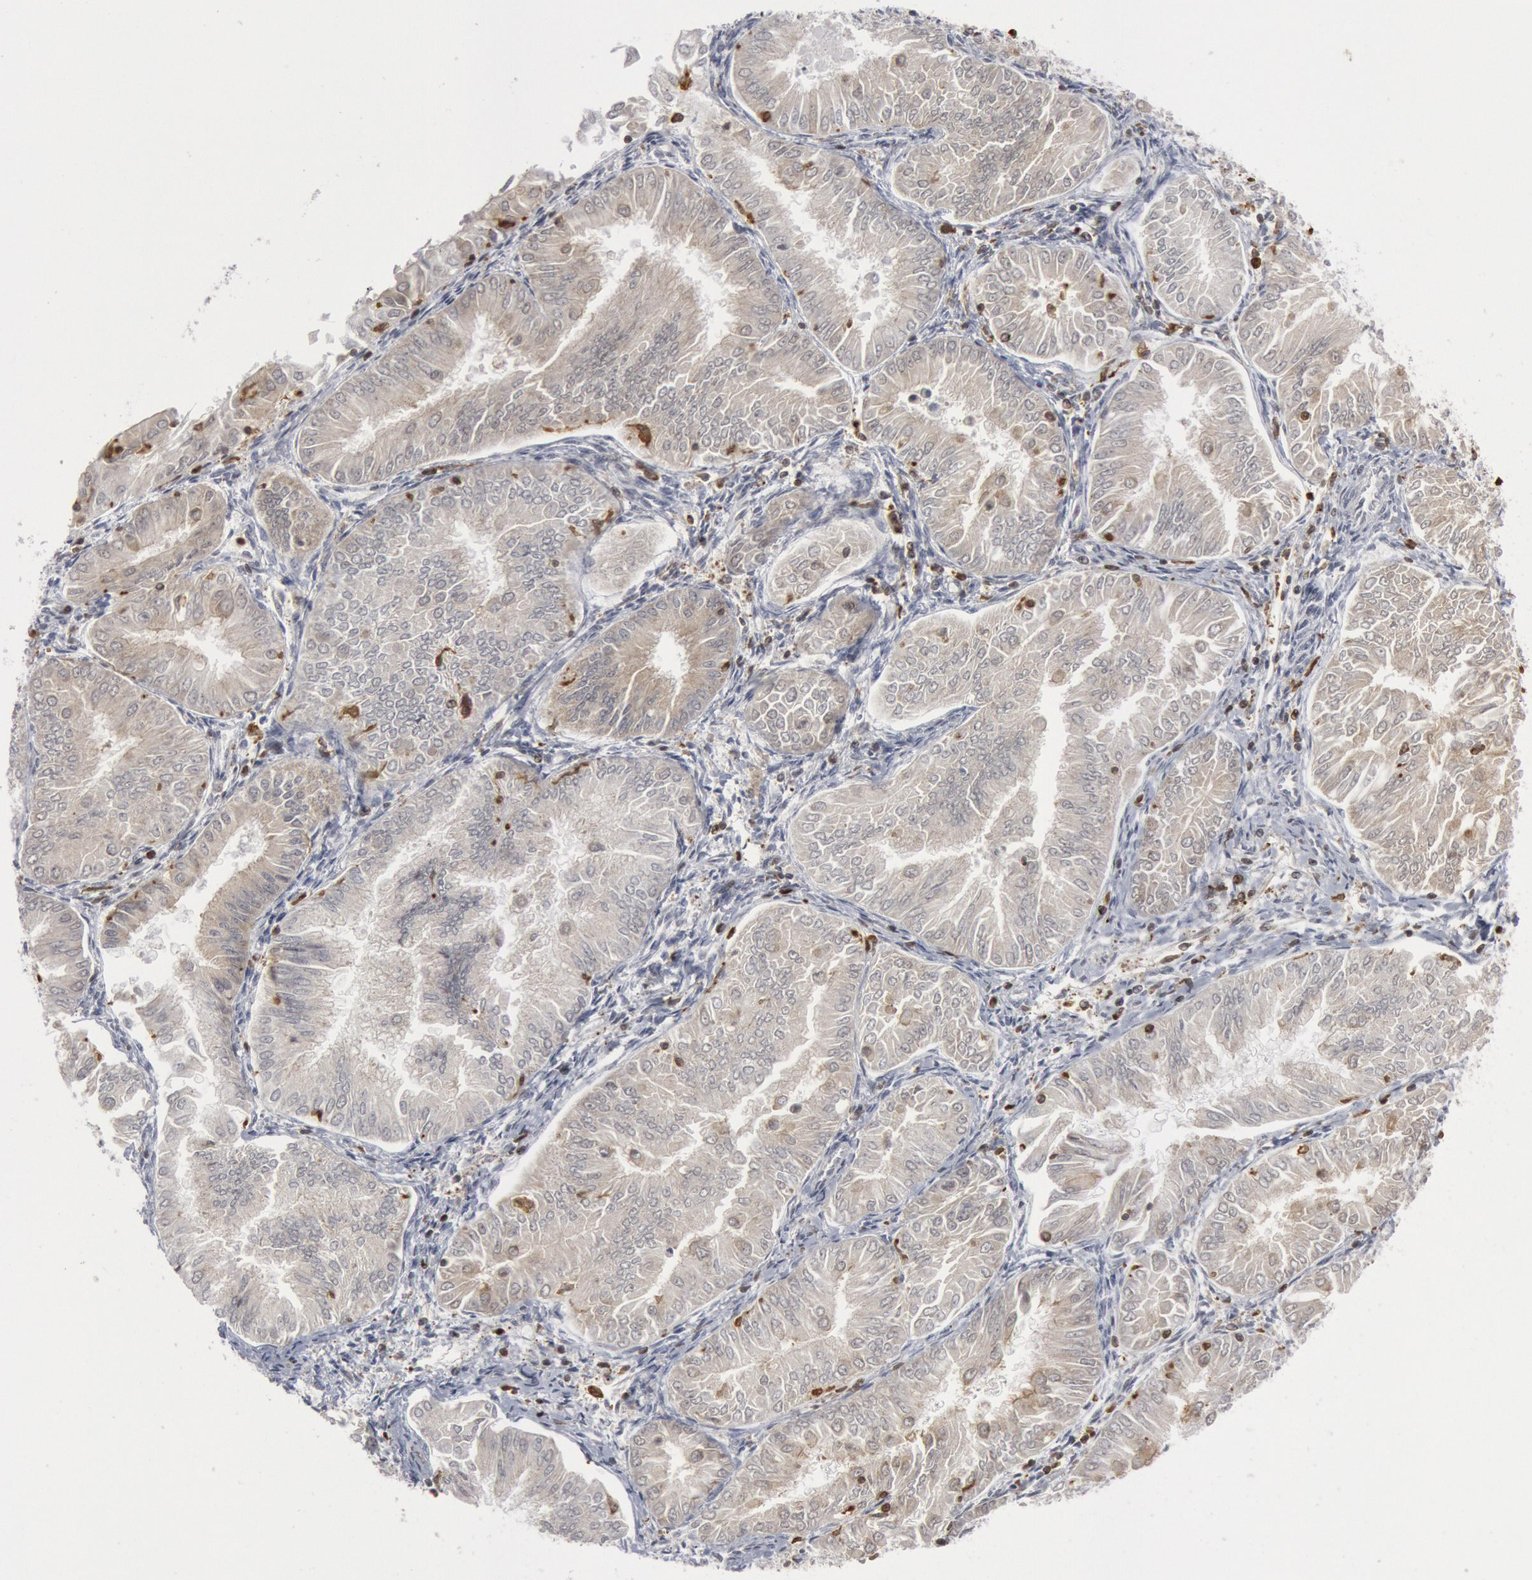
{"staining": {"intensity": "weak", "quantity": "25%-75%", "location": "cytoplasmic/membranous"}, "tissue": "endometrial cancer", "cell_type": "Tumor cells", "image_type": "cancer", "snomed": [{"axis": "morphology", "description": "Adenocarcinoma, NOS"}, {"axis": "topography", "description": "Endometrium"}], "caption": "Endometrial cancer (adenocarcinoma) was stained to show a protein in brown. There is low levels of weak cytoplasmic/membranous positivity in about 25%-75% of tumor cells.", "gene": "PTPN6", "patient": {"sex": "female", "age": 53}}